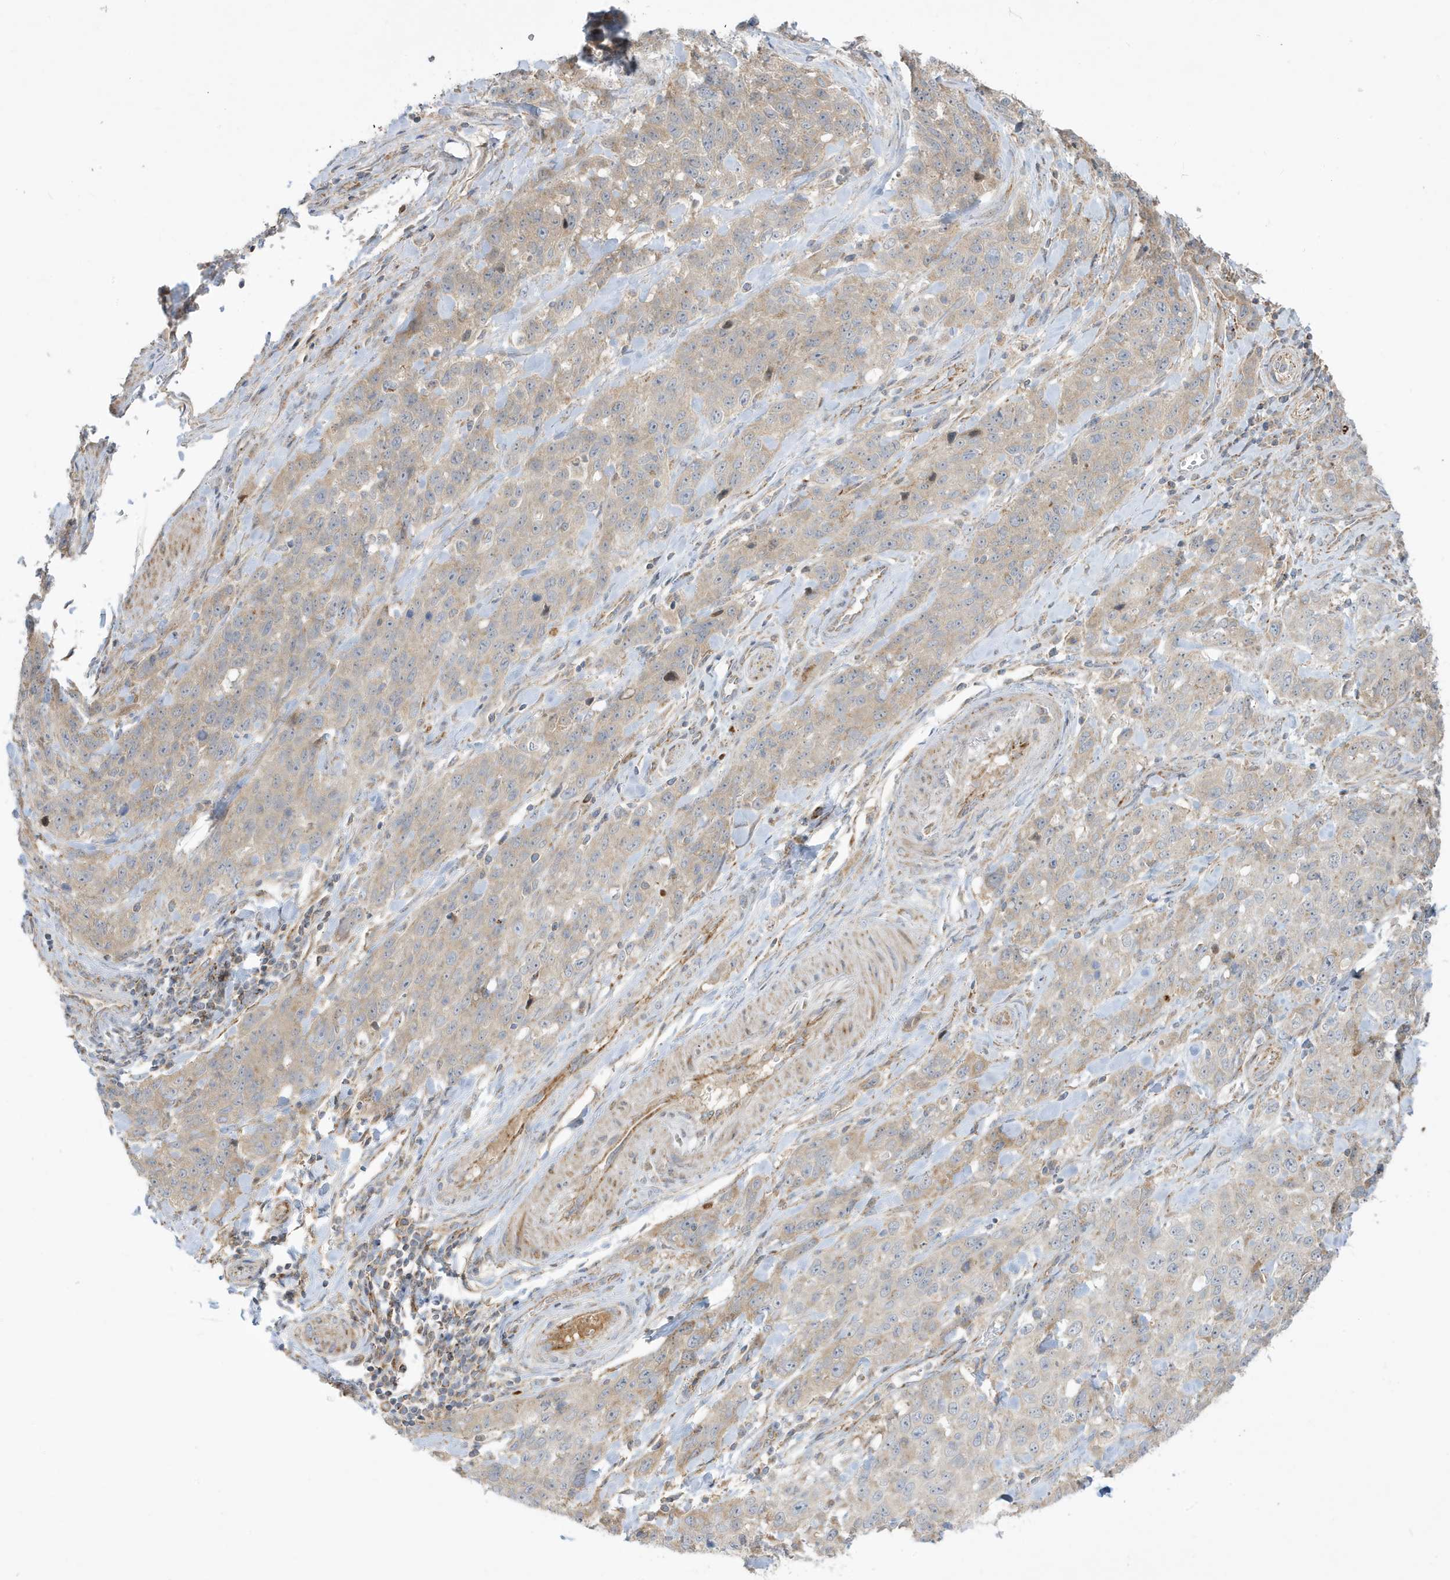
{"staining": {"intensity": "negative", "quantity": "none", "location": "none"}, "tissue": "stomach cancer", "cell_type": "Tumor cells", "image_type": "cancer", "snomed": [{"axis": "morphology", "description": "Normal tissue, NOS"}, {"axis": "morphology", "description": "Adenocarcinoma, NOS"}, {"axis": "topography", "description": "Lymph node"}, {"axis": "topography", "description": "Stomach"}], "caption": "Adenocarcinoma (stomach) was stained to show a protein in brown. There is no significant staining in tumor cells.", "gene": "IFT57", "patient": {"sex": "male", "age": 48}}